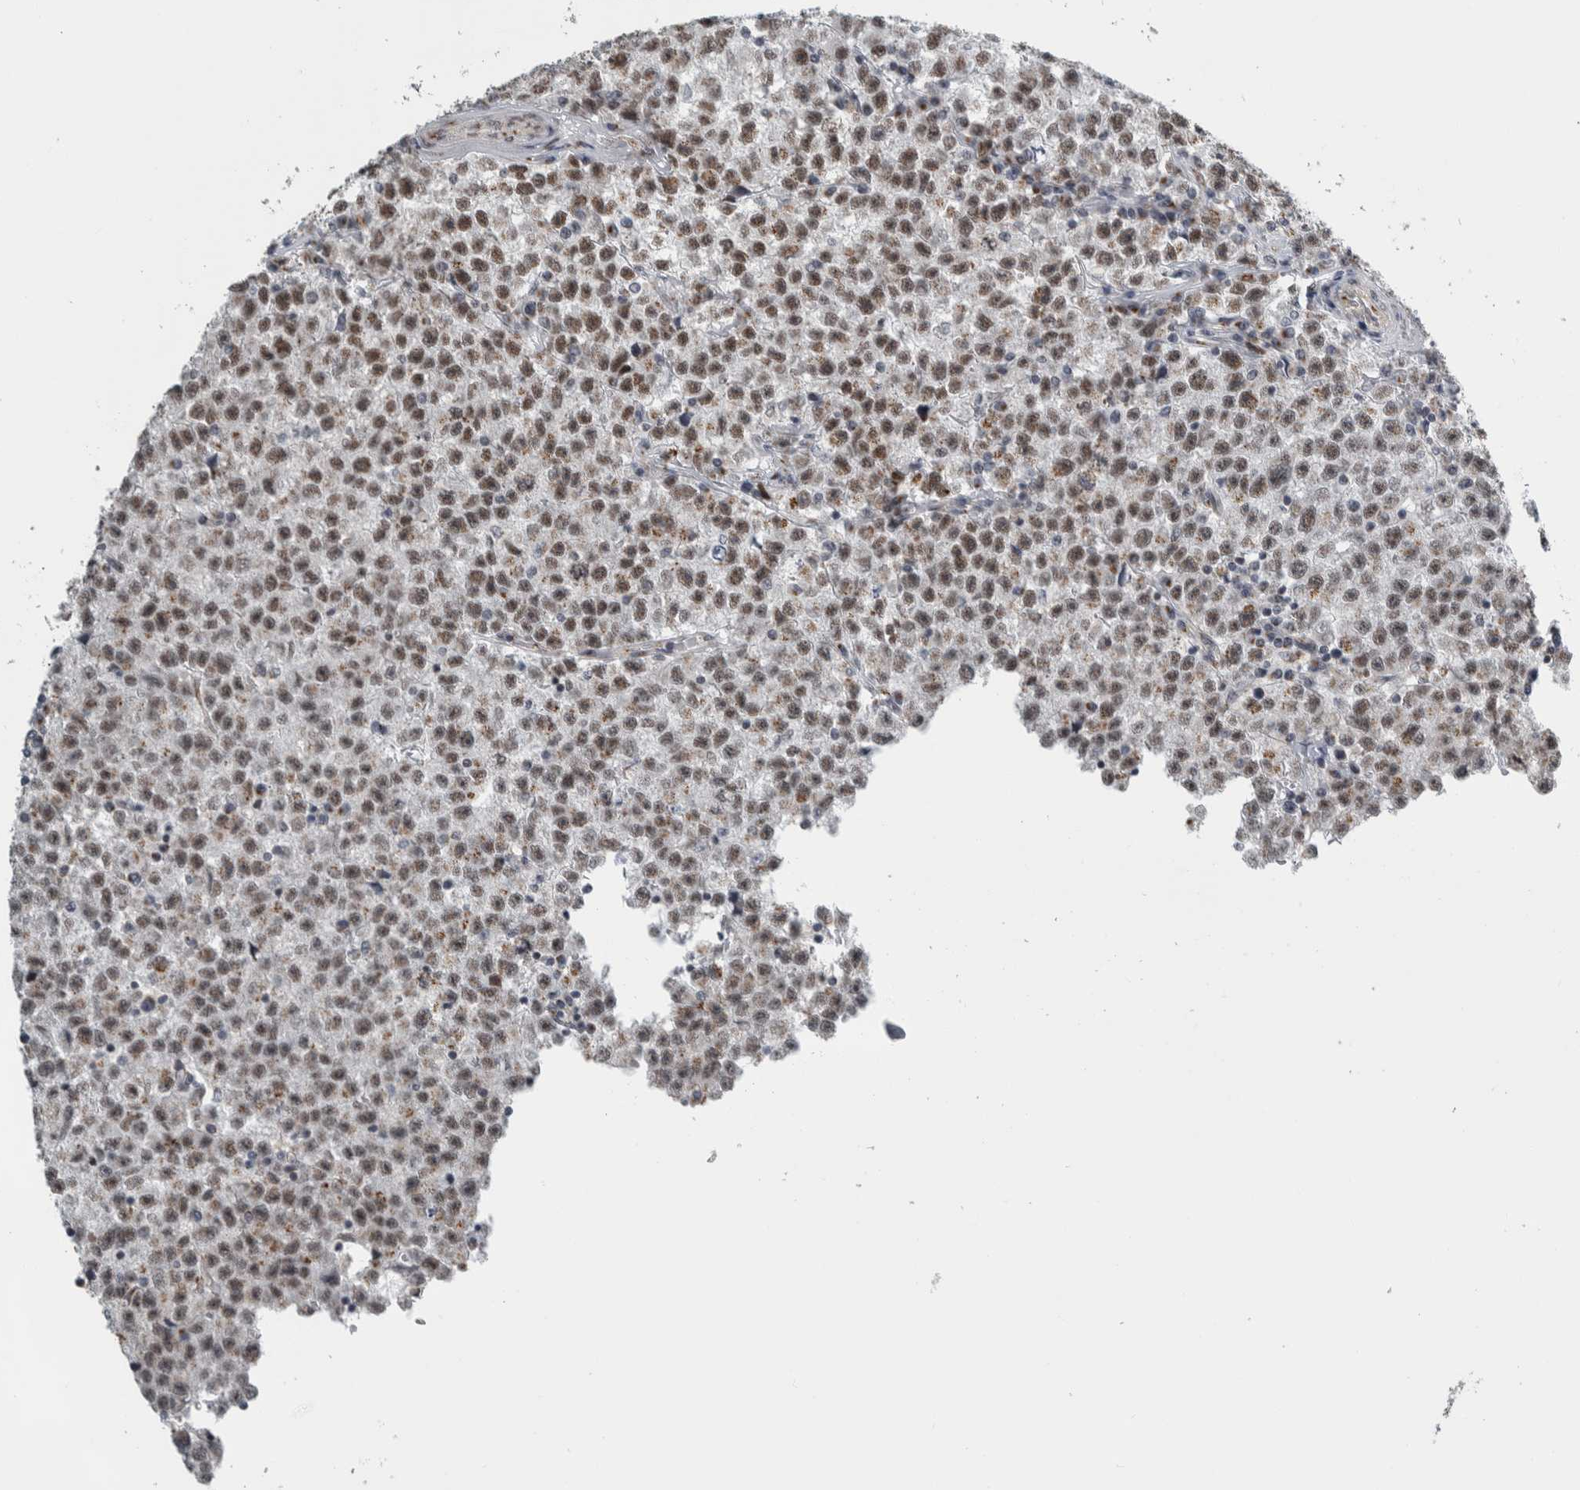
{"staining": {"intensity": "weak", "quantity": ">75%", "location": "nuclear"}, "tissue": "testis cancer", "cell_type": "Tumor cells", "image_type": "cancer", "snomed": [{"axis": "morphology", "description": "Seminoma, NOS"}, {"axis": "topography", "description": "Testis"}], "caption": "The micrograph demonstrates immunohistochemical staining of seminoma (testis). There is weak nuclear positivity is identified in approximately >75% of tumor cells. Using DAB (3,3'-diaminobenzidine) (brown) and hematoxylin (blue) stains, captured at high magnification using brightfield microscopy.", "gene": "ZMYND8", "patient": {"sex": "male", "age": 22}}